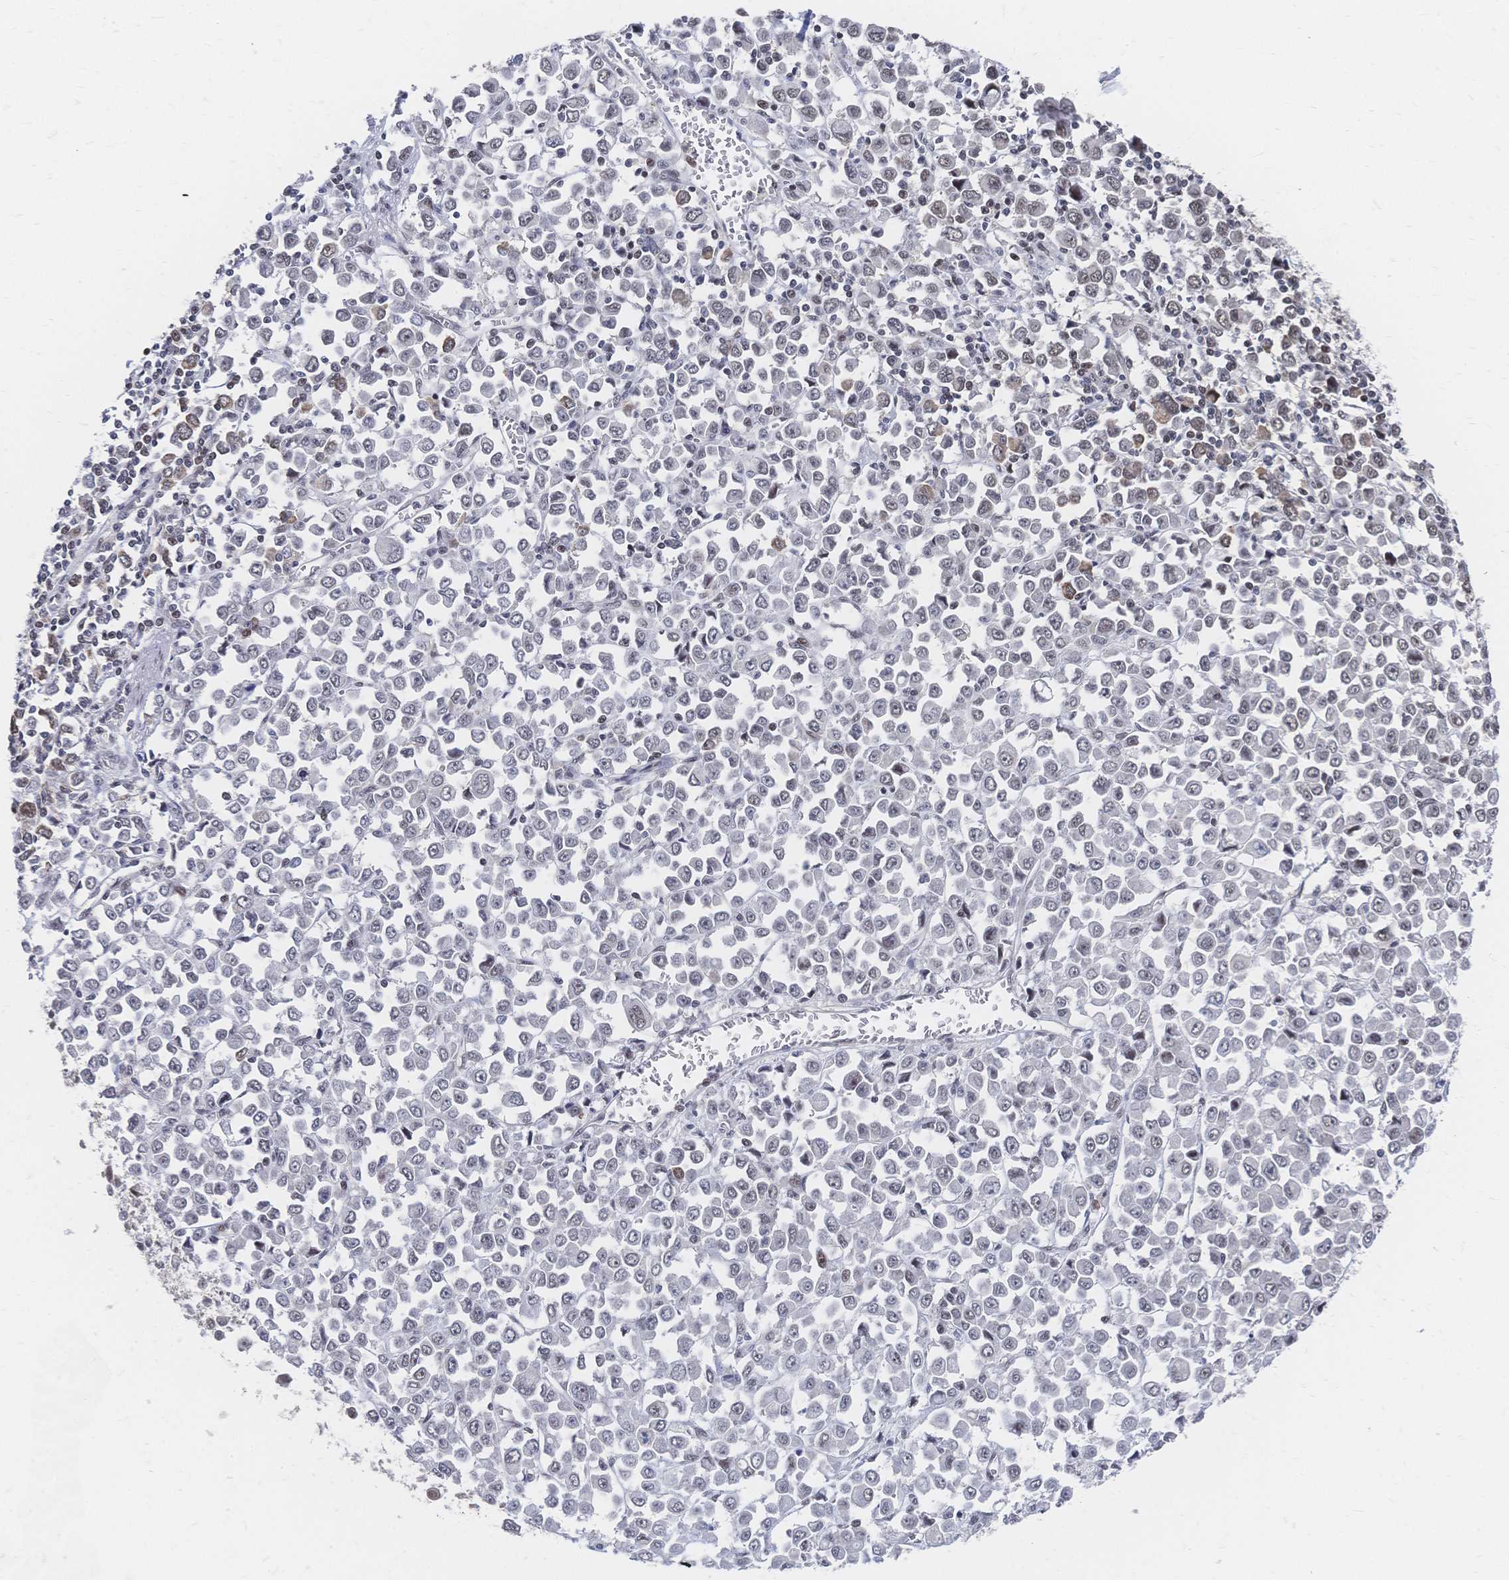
{"staining": {"intensity": "weak", "quantity": "25%-75%", "location": "nuclear"}, "tissue": "stomach cancer", "cell_type": "Tumor cells", "image_type": "cancer", "snomed": [{"axis": "morphology", "description": "Adenocarcinoma, NOS"}, {"axis": "topography", "description": "Stomach, upper"}], "caption": "Protein expression analysis of human stomach adenocarcinoma reveals weak nuclear staining in about 25%-75% of tumor cells.", "gene": "NELFA", "patient": {"sex": "male", "age": 70}}